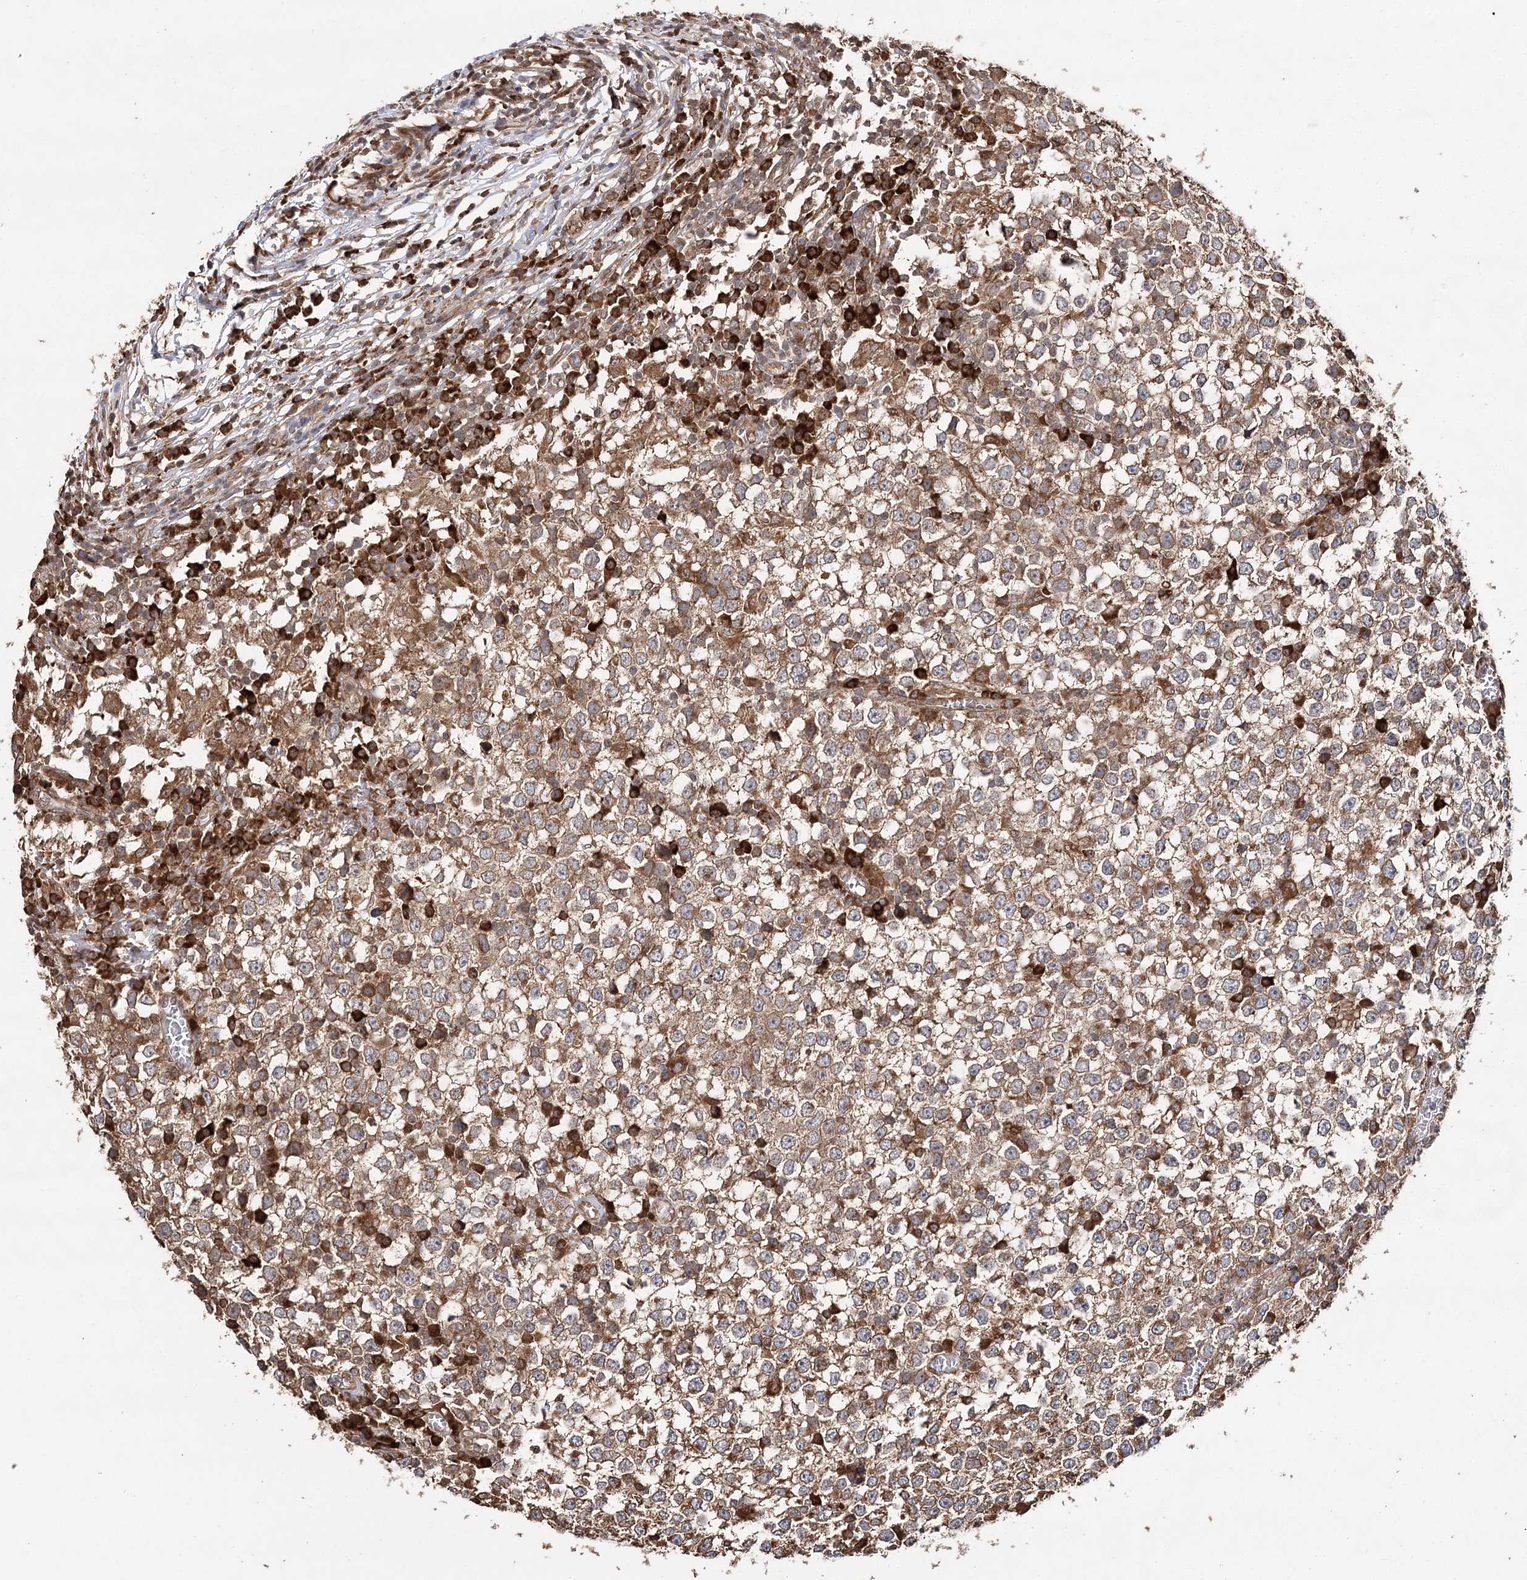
{"staining": {"intensity": "moderate", "quantity": ">75%", "location": "cytoplasmic/membranous"}, "tissue": "testis cancer", "cell_type": "Tumor cells", "image_type": "cancer", "snomed": [{"axis": "morphology", "description": "Seminoma, NOS"}, {"axis": "topography", "description": "Testis"}], "caption": "Immunohistochemistry of testis cancer (seminoma) displays medium levels of moderate cytoplasmic/membranous positivity in about >75% of tumor cells.", "gene": "DNAJB14", "patient": {"sex": "male", "age": 65}}